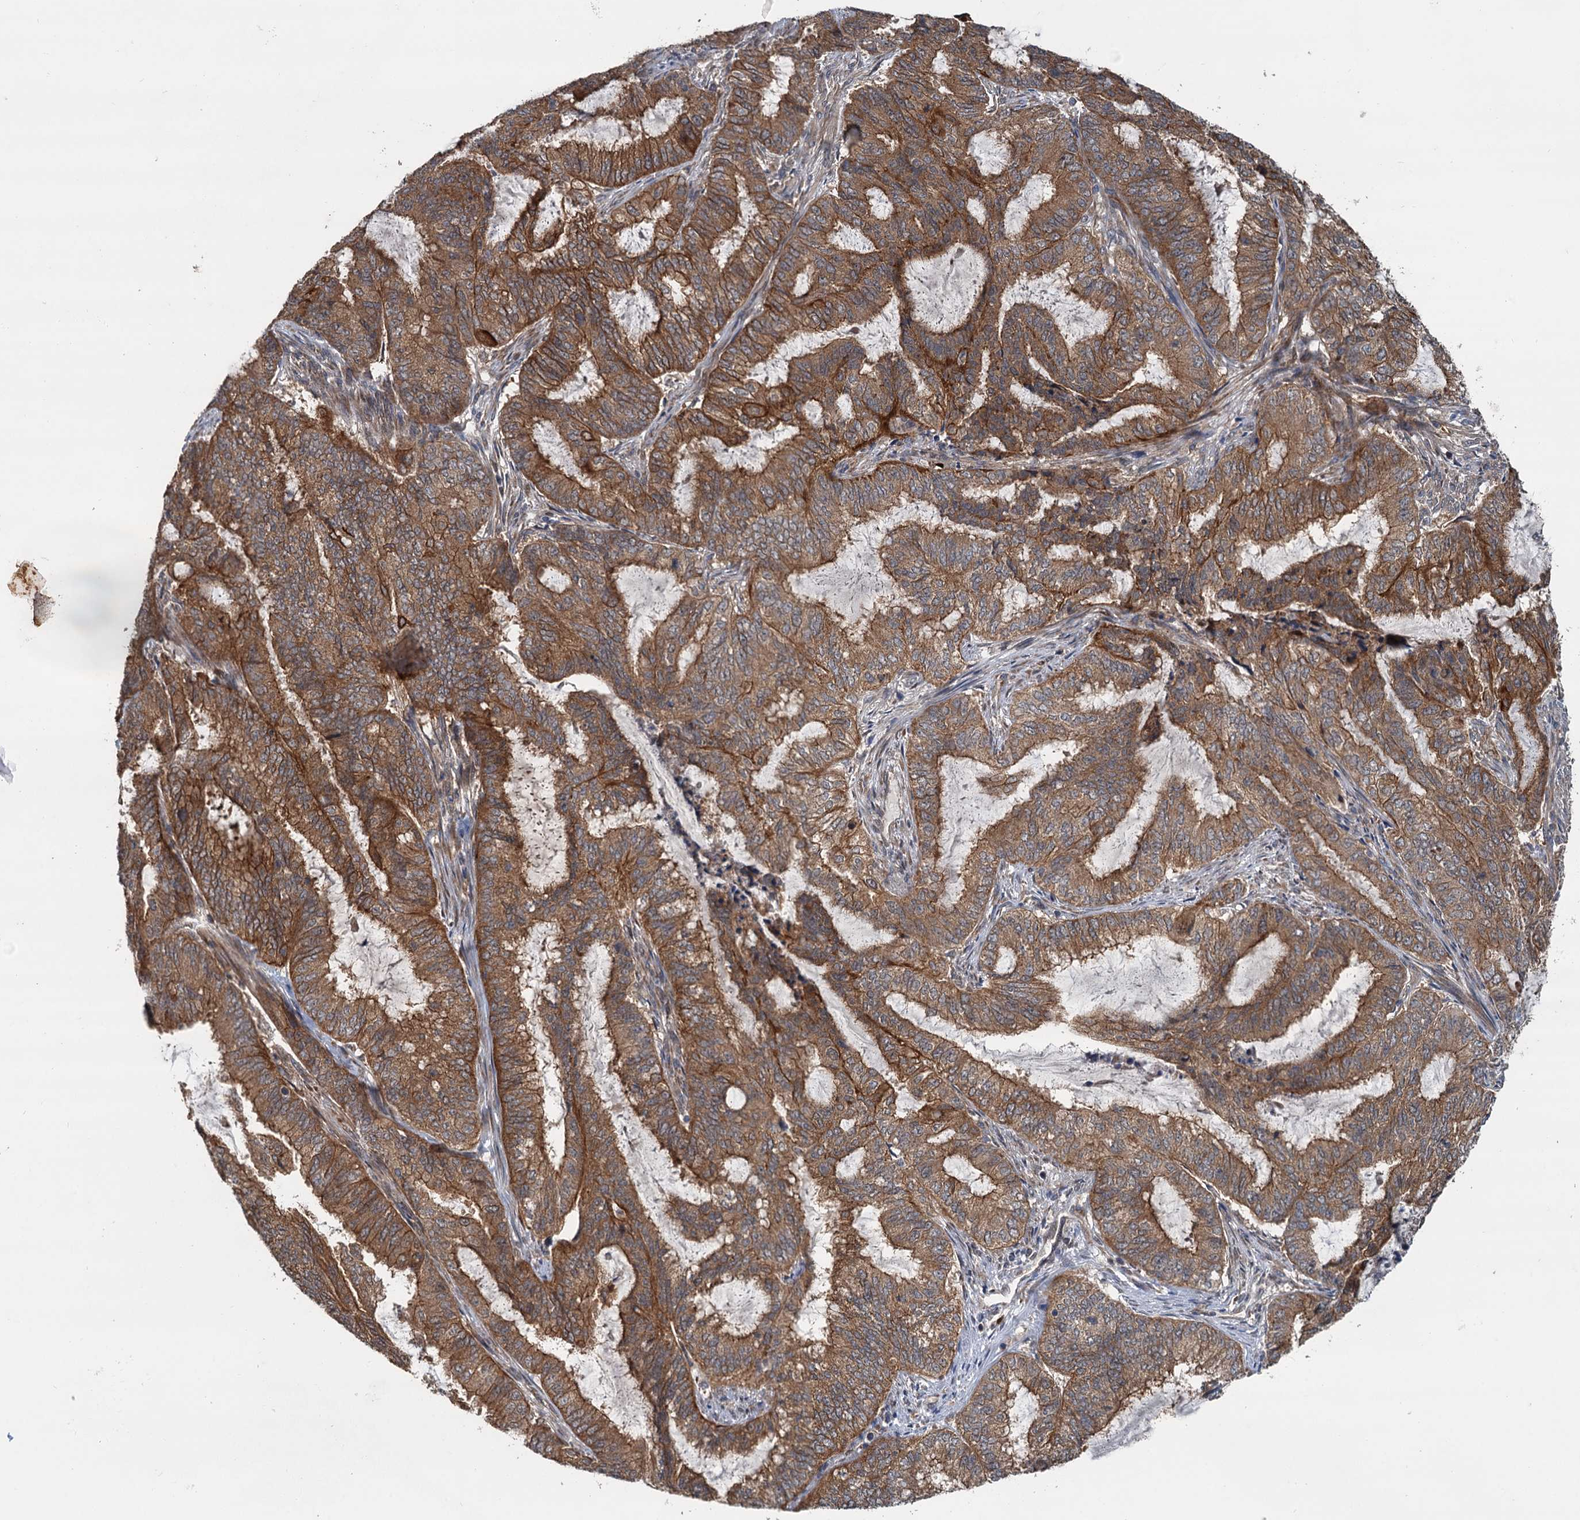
{"staining": {"intensity": "strong", "quantity": ">75%", "location": "cytoplasmic/membranous"}, "tissue": "endometrial cancer", "cell_type": "Tumor cells", "image_type": "cancer", "snomed": [{"axis": "morphology", "description": "Adenocarcinoma, NOS"}, {"axis": "topography", "description": "Endometrium"}], "caption": "Immunohistochemical staining of human endometrial adenocarcinoma shows strong cytoplasmic/membranous protein positivity in approximately >75% of tumor cells. (brown staining indicates protein expression, while blue staining denotes nuclei).", "gene": "LRRK2", "patient": {"sex": "female", "age": 51}}